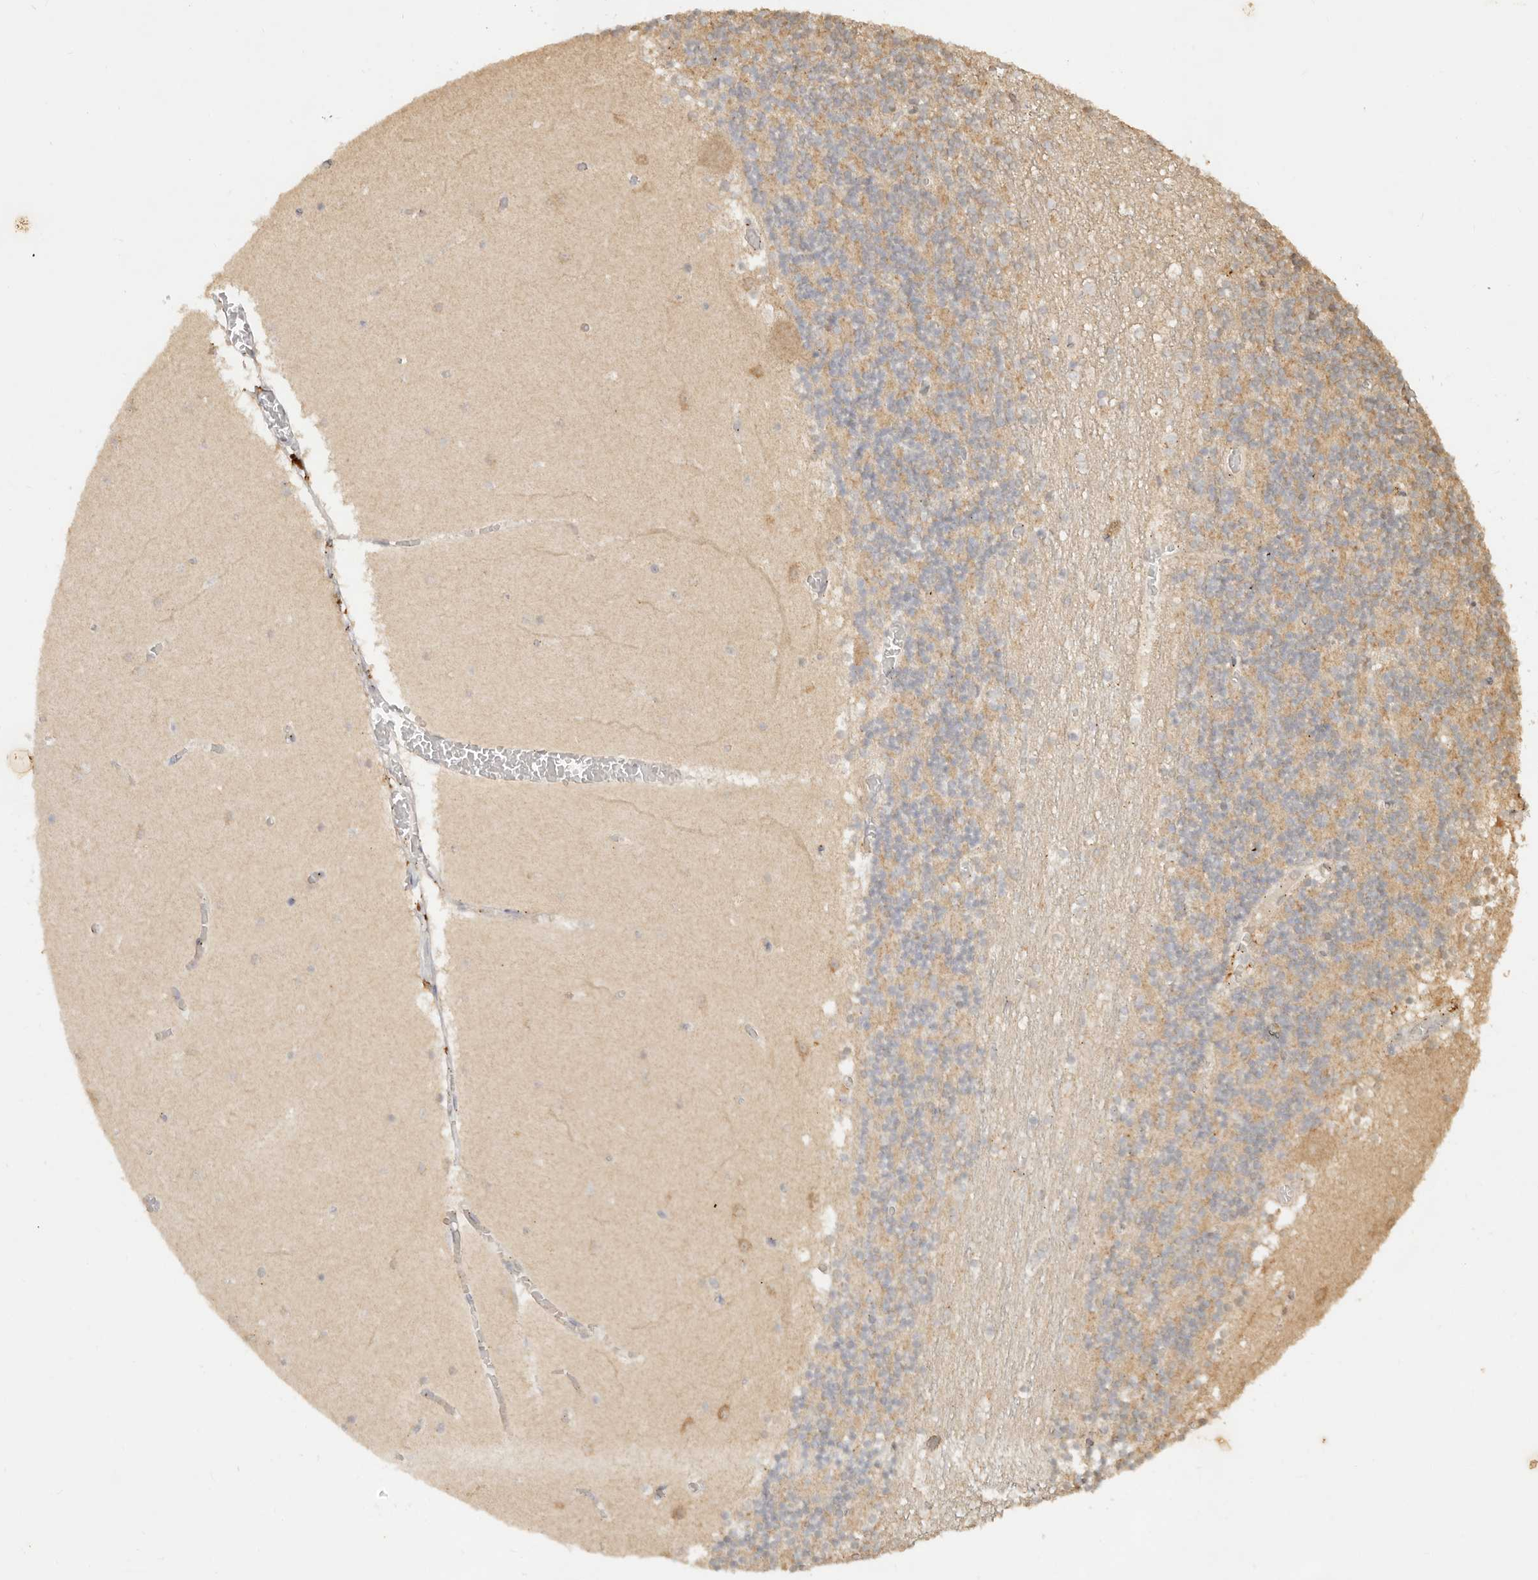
{"staining": {"intensity": "weak", "quantity": "<25%", "location": "cytoplasmic/membranous"}, "tissue": "cerebellum", "cell_type": "Cells in granular layer", "image_type": "normal", "snomed": [{"axis": "morphology", "description": "Normal tissue, NOS"}, {"axis": "topography", "description": "Cerebellum"}], "caption": "Cerebellum stained for a protein using immunohistochemistry (IHC) exhibits no staining cells in granular layer.", "gene": "LMO4", "patient": {"sex": "female", "age": 28}}